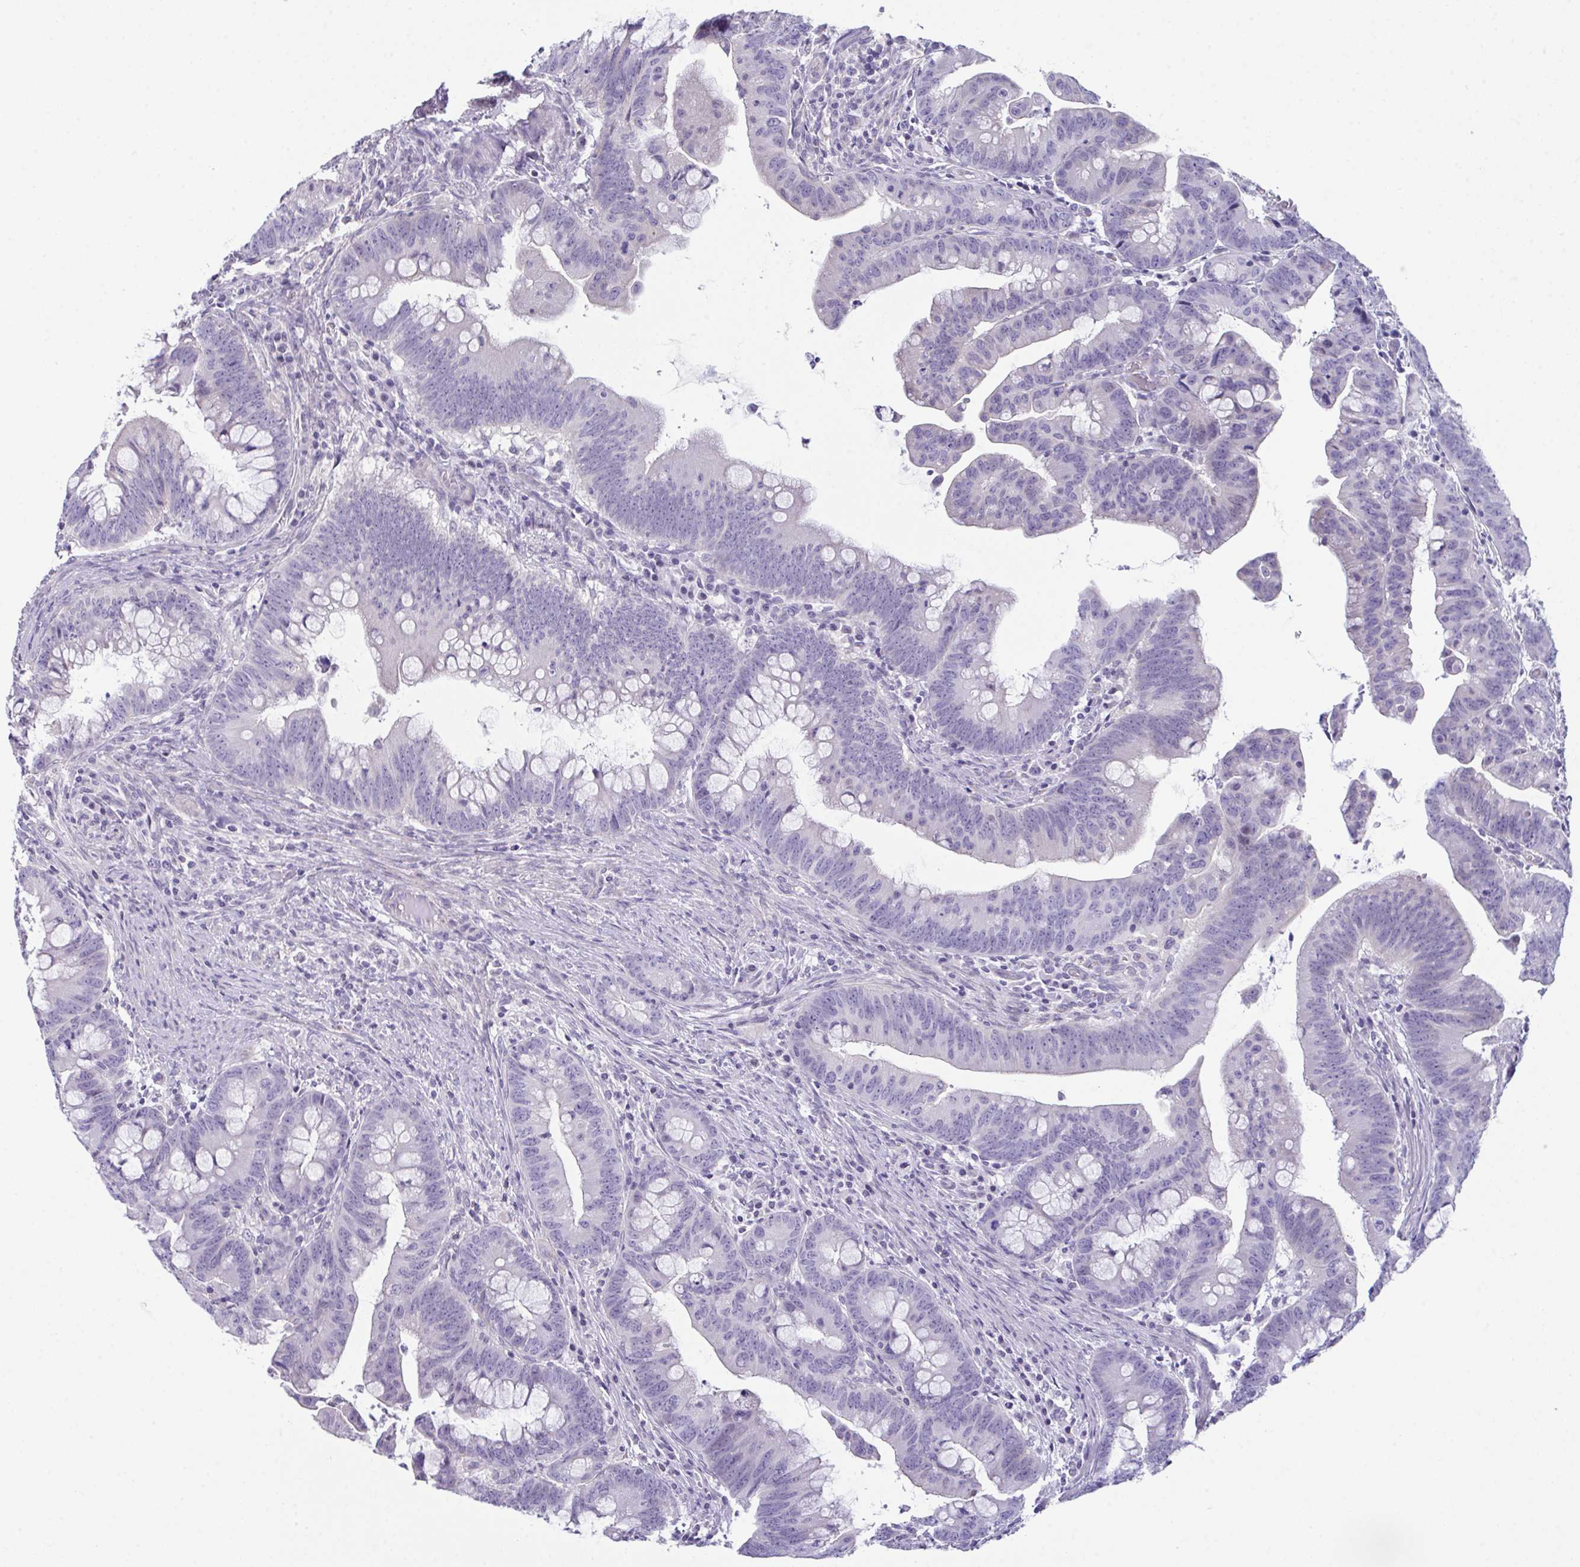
{"staining": {"intensity": "negative", "quantity": "none", "location": "none"}, "tissue": "colorectal cancer", "cell_type": "Tumor cells", "image_type": "cancer", "snomed": [{"axis": "morphology", "description": "Adenocarcinoma, NOS"}, {"axis": "topography", "description": "Colon"}], "caption": "The image reveals no staining of tumor cells in colorectal cancer (adenocarcinoma).", "gene": "ATP6V0D2", "patient": {"sex": "male", "age": 62}}